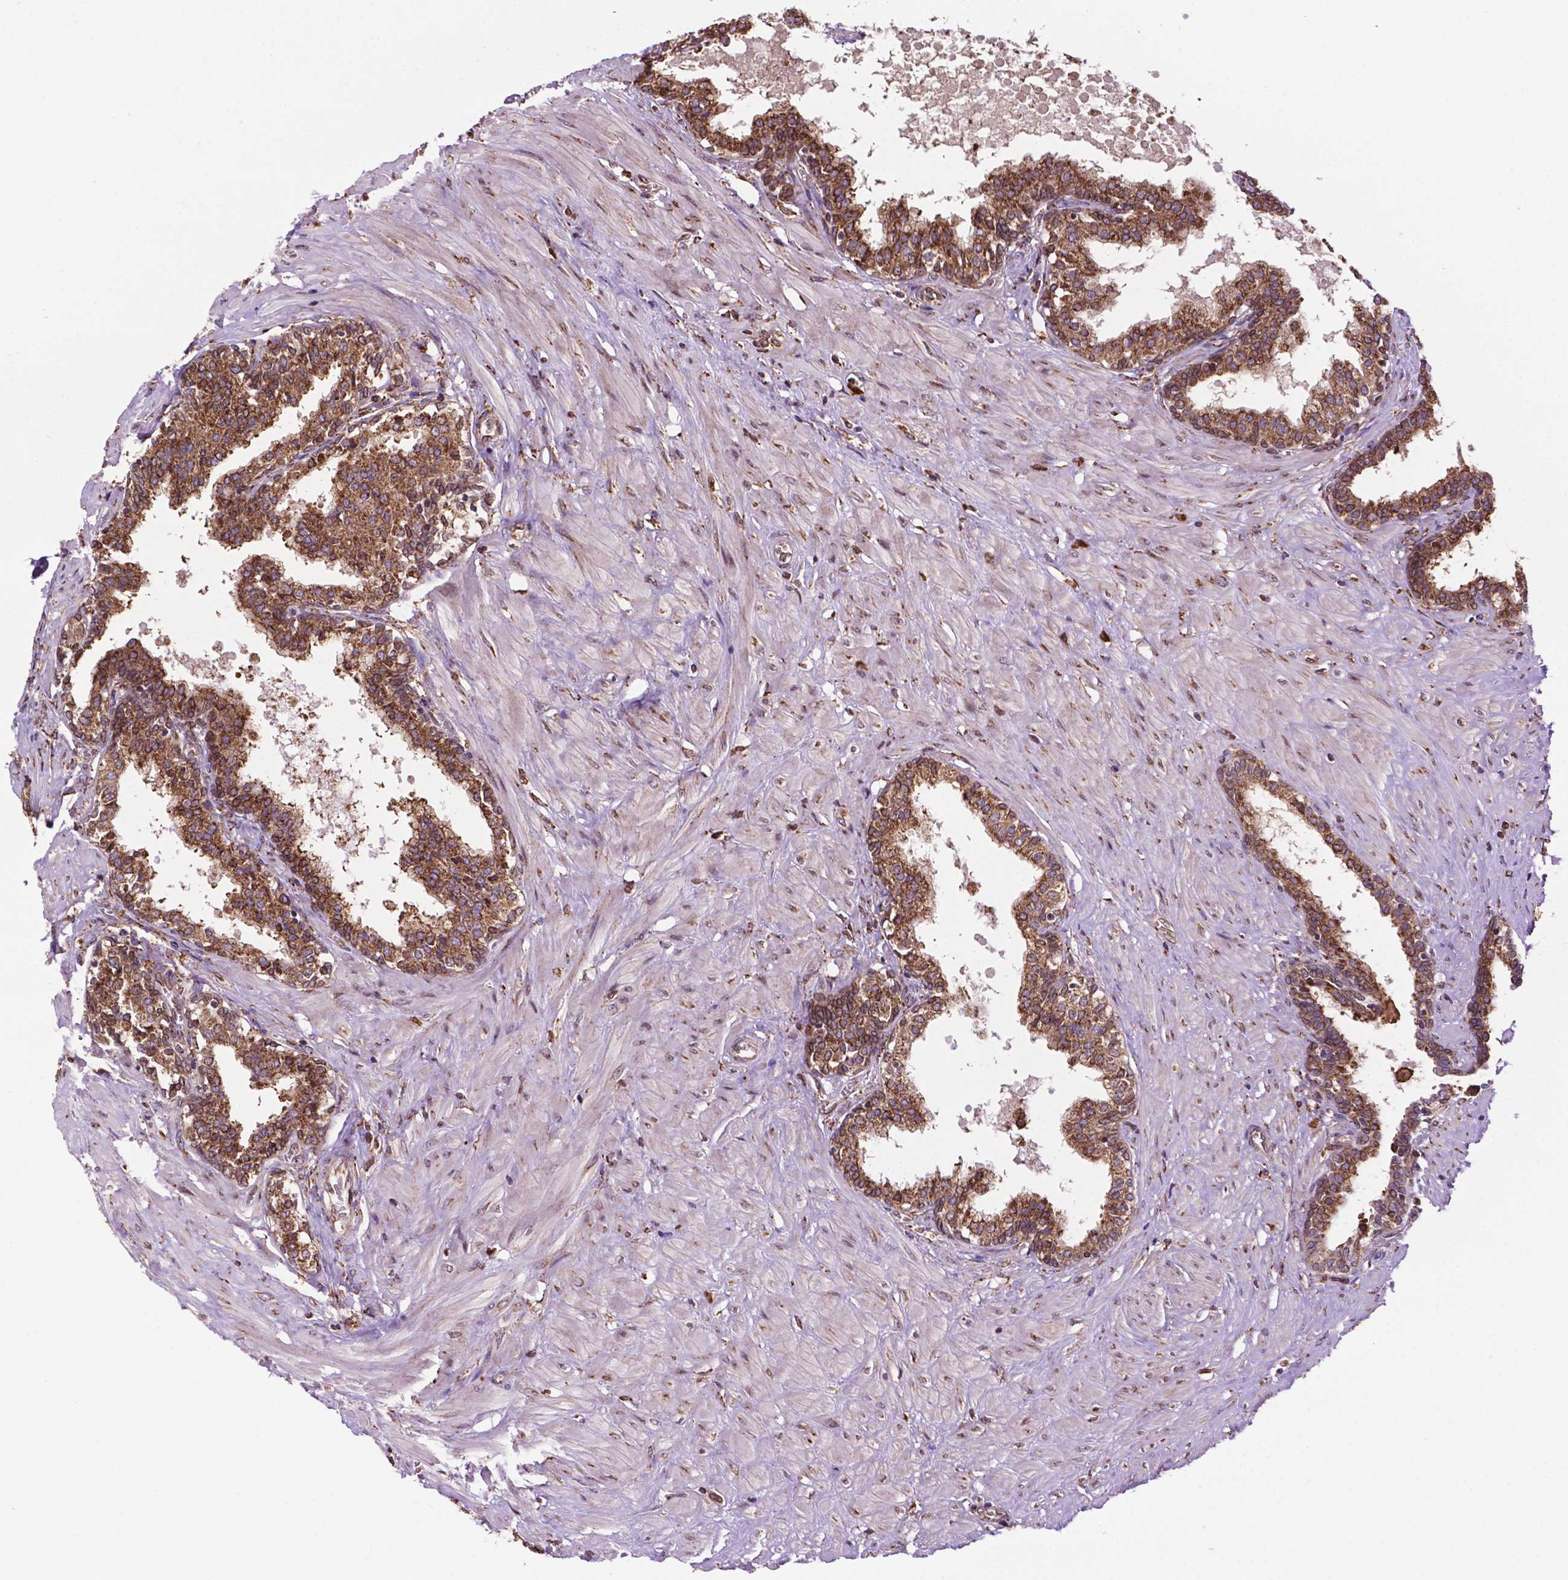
{"staining": {"intensity": "moderate", "quantity": ">75%", "location": "cytoplasmic/membranous"}, "tissue": "prostate", "cell_type": "Glandular cells", "image_type": "normal", "snomed": [{"axis": "morphology", "description": "Normal tissue, NOS"}, {"axis": "topography", "description": "Prostate"}], "caption": "A histopathology image of human prostate stained for a protein shows moderate cytoplasmic/membranous brown staining in glandular cells. (brown staining indicates protein expression, while blue staining denotes nuclei).", "gene": "GANAB", "patient": {"sex": "male", "age": 55}}